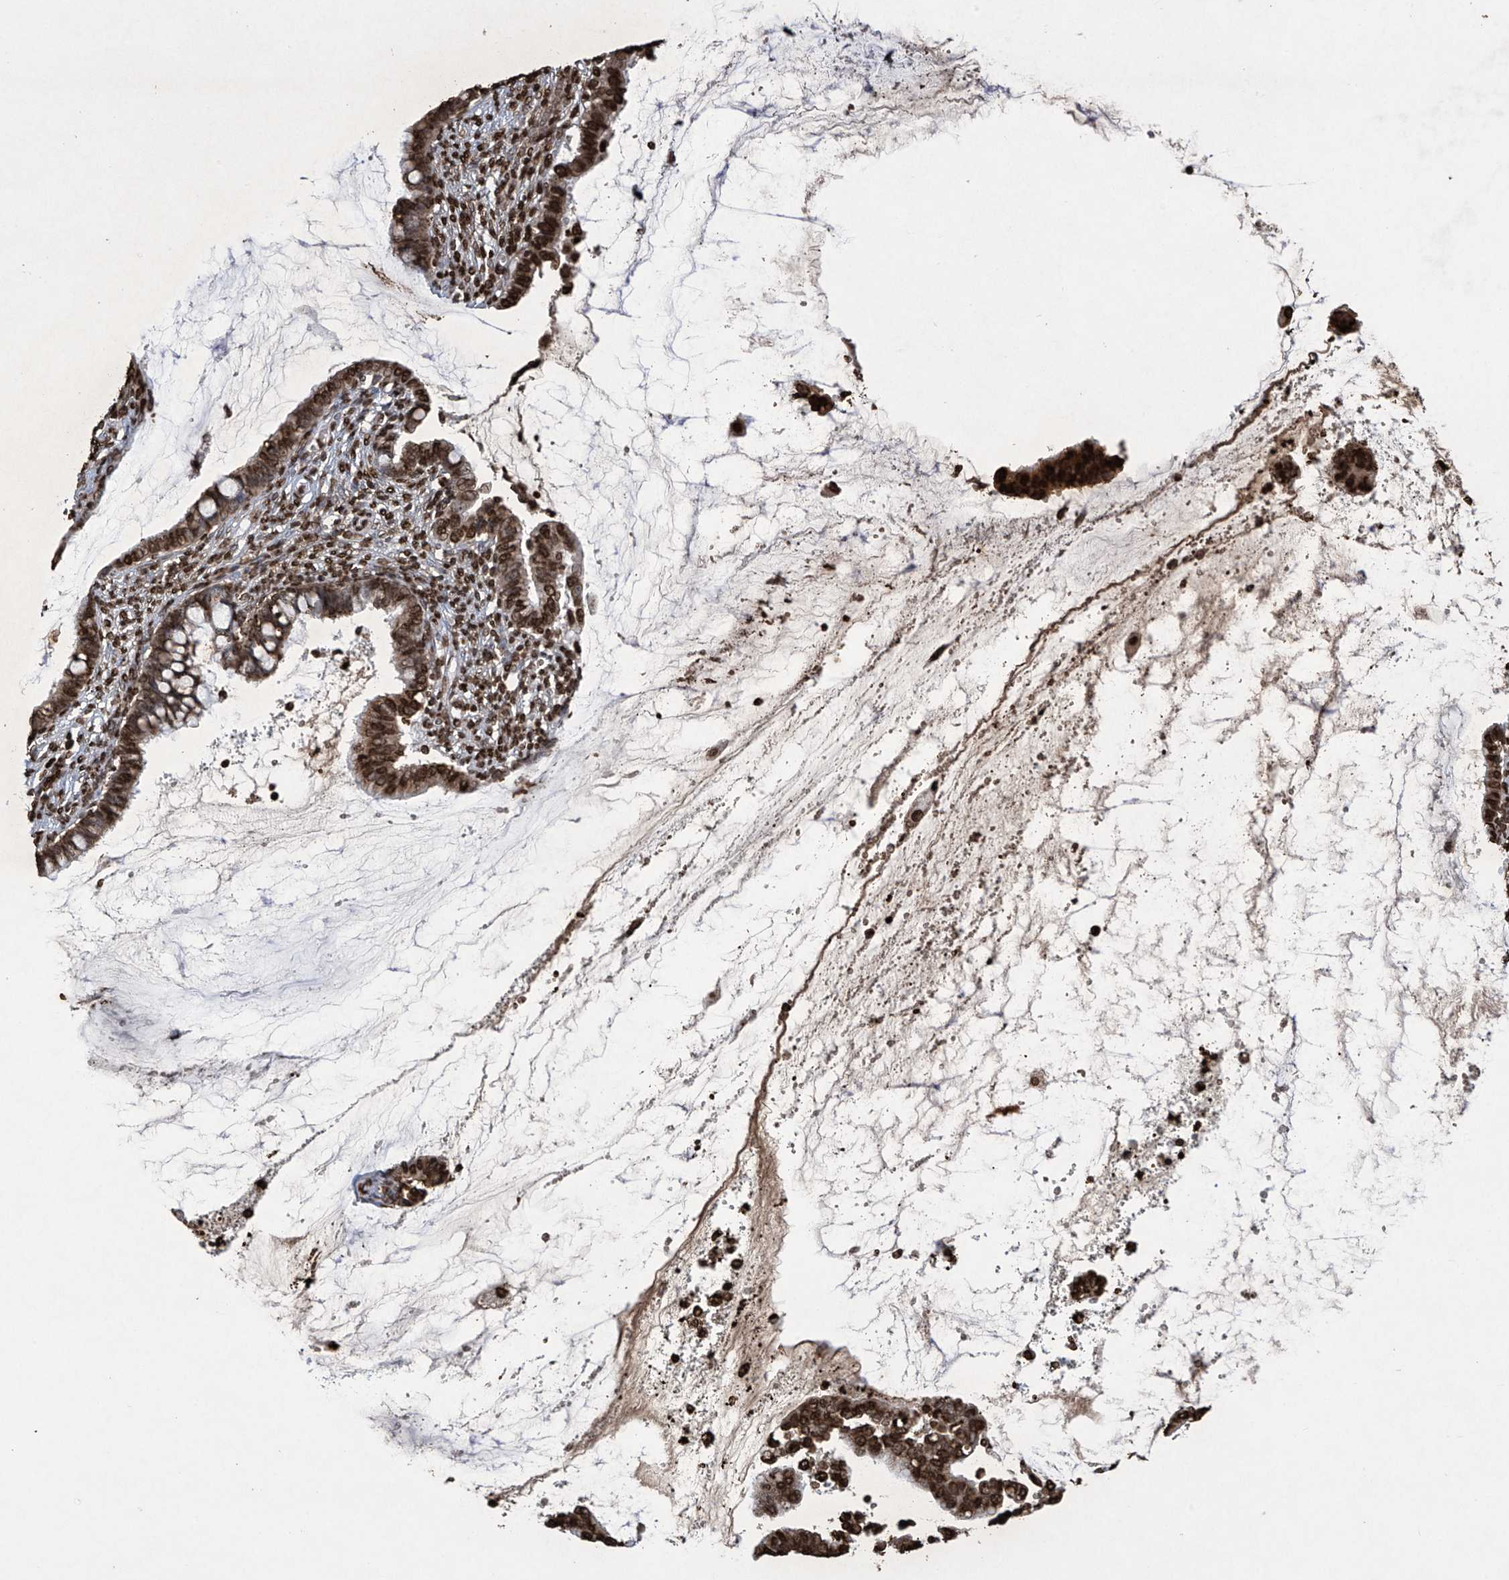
{"staining": {"intensity": "strong", "quantity": ">75%", "location": "nuclear"}, "tissue": "cervical cancer", "cell_type": "Tumor cells", "image_type": "cancer", "snomed": [{"axis": "morphology", "description": "Adenocarcinoma, NOS"}, {"axis": "topography", "description": "Cervix"}], "caption": "High-magnification brightfield microscopy of cervical cancer stained with DAB (brown) and counterstained with hematoxylin (blue). tumor cells exhibit strong nuclear expression is appreciated in about>75% of cells.", "gene": "H3-3A", "patient": {"sex": "female", "age": 44}}